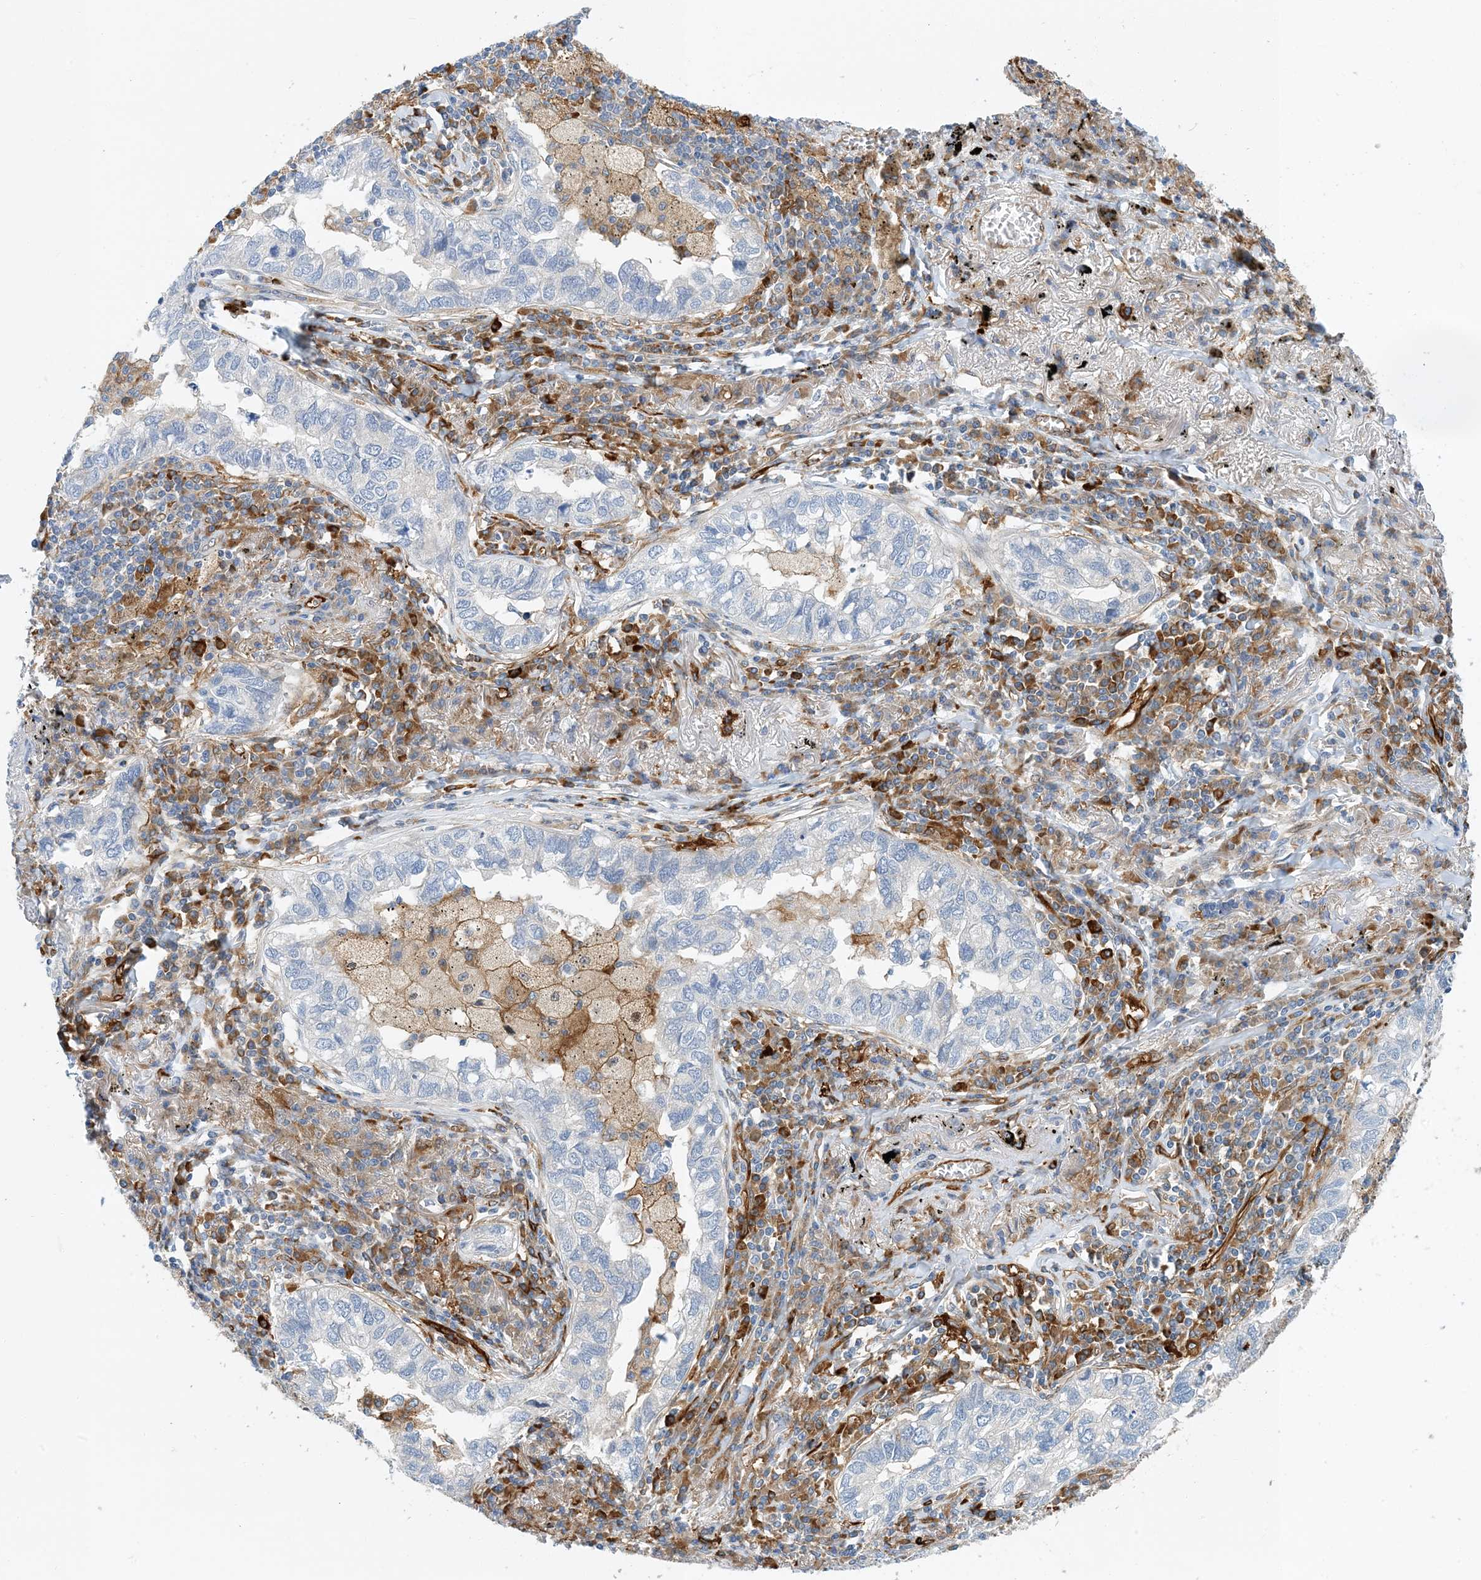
{"staining": {"intensity": "negative", "quantity": "none", "location": "none"}, "tissue": "lung cancer", "cell_type": "Tumor cells", "image_type": "cancer", "snomed": [{"axis": "morphology", "description": "Adenocarcinoma, NOS"}, {"axis": "topography", "description": "Lung"}], "caption": "Tumor cells show no significant protein expression in adenocarcinoma (lung).", "gene": "PCDHA2", "patient": {"sex": "male", "age": 65}}